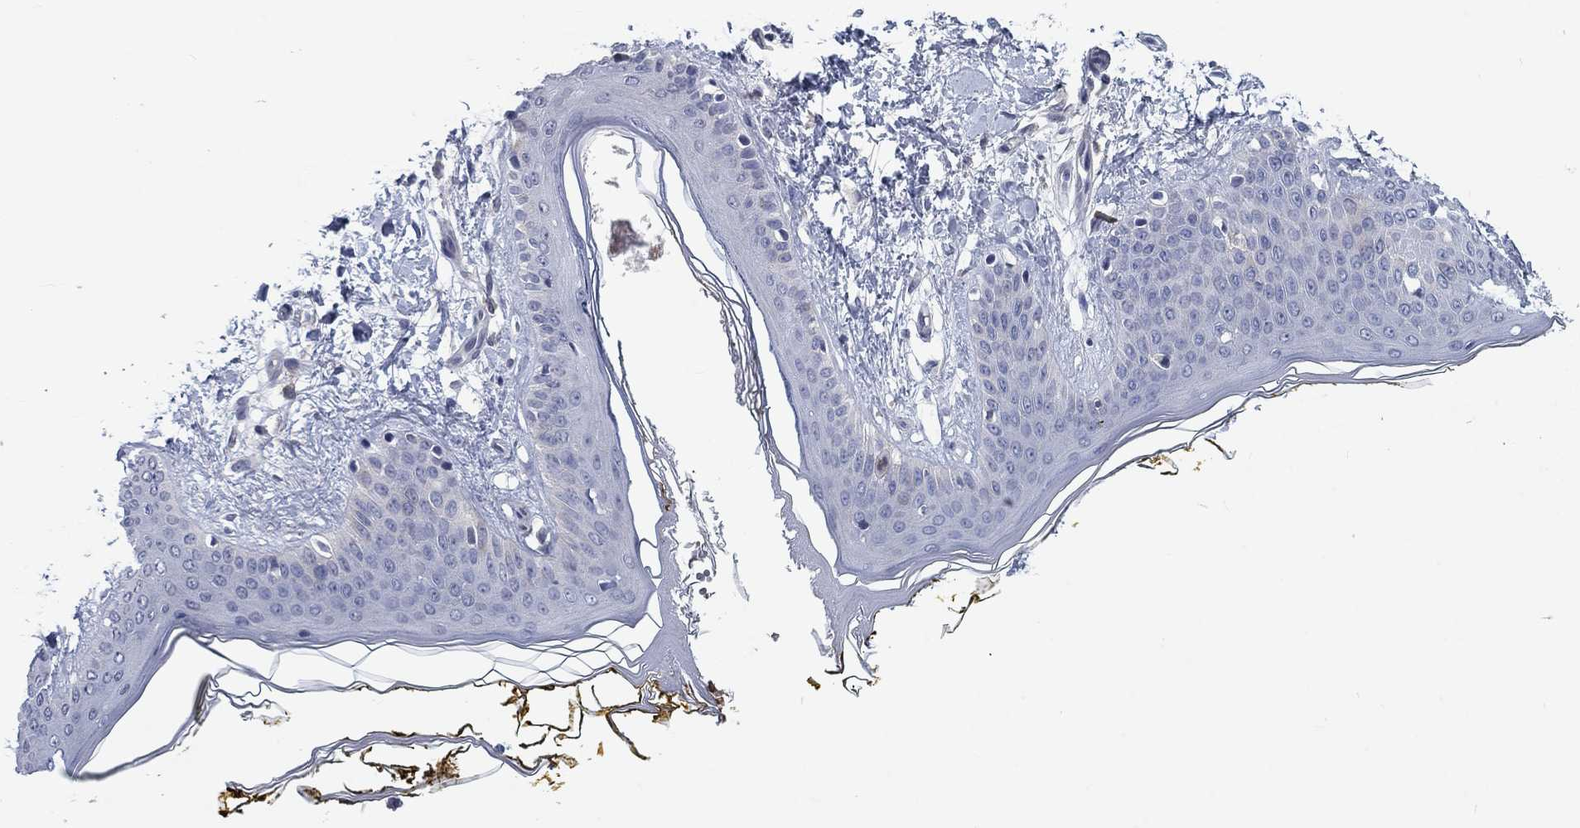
{"staining": {"intensity": "negative", "quantity": "none", "location": "none"}, "tissue": "skin", "cell_type": "Fibroblasts", "image_type": "normal", "snomed": [{"axis": "morphology", "description": "Normal tissue, NOS"}, {"axis": "topography", "description": "Skin"}], "caption": "IHC of benign skin shows no staining in fibroblasts.", "gene": "KIF15", "patient": {"sex": "female", "age": 34}}